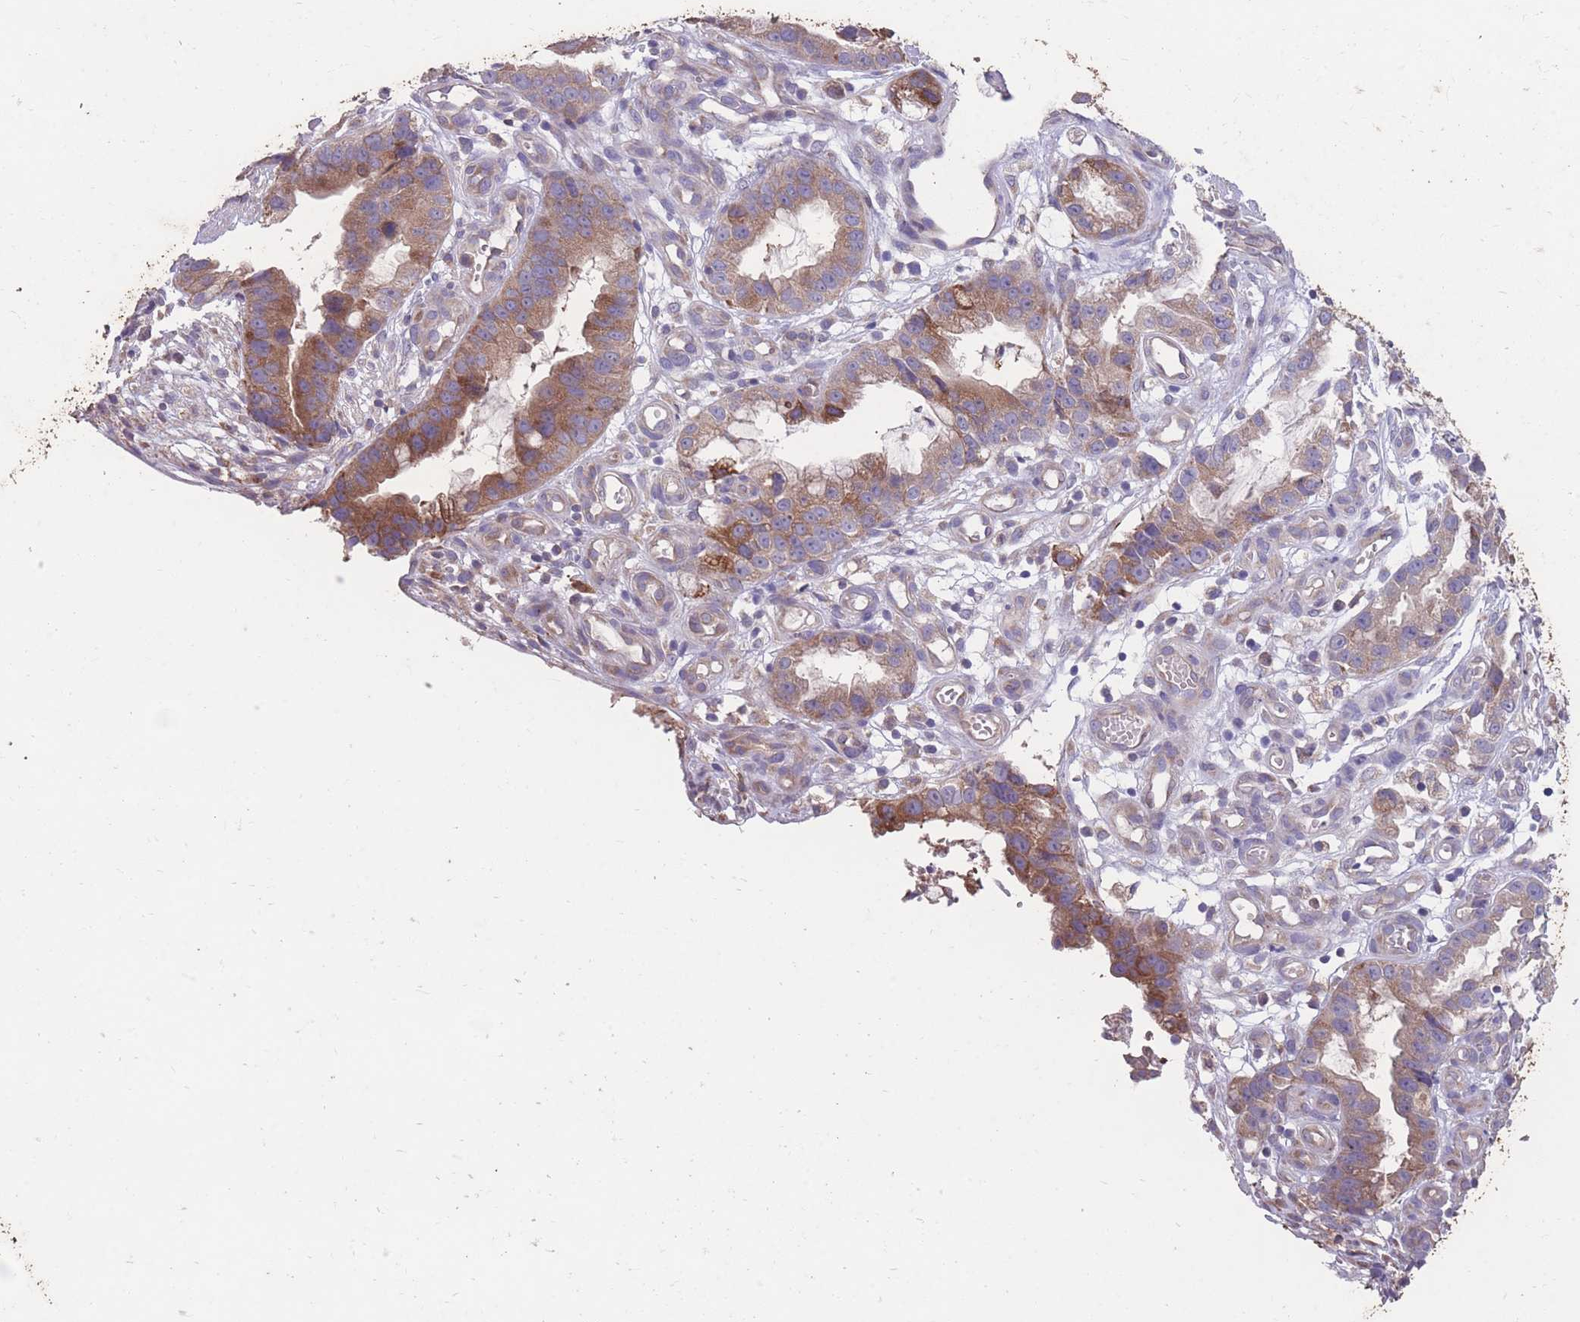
{"staining": {"intensity": "moderate", "quantity": ">75%", "location": "cytoplasmic/membranous"}, "tissue": "stomach cancer", "cell_type": "Tumor cells", "image_type": "cancer", "snomed": [{"axis": "morphology", "description": "Adenocarcinoma, NOS"}, {"axis": "topography", "description": "Stomach"}], "caption": "Stomach adenocarcinoma stained with DAB immunohistochemistry (IHC) demonstrates medium levels of moderate cytoplasmic/membranous positivity in approximately >75% of tumor cells.", "gene": "STIM2", "patient": {"sex": "male", "age": 55}}